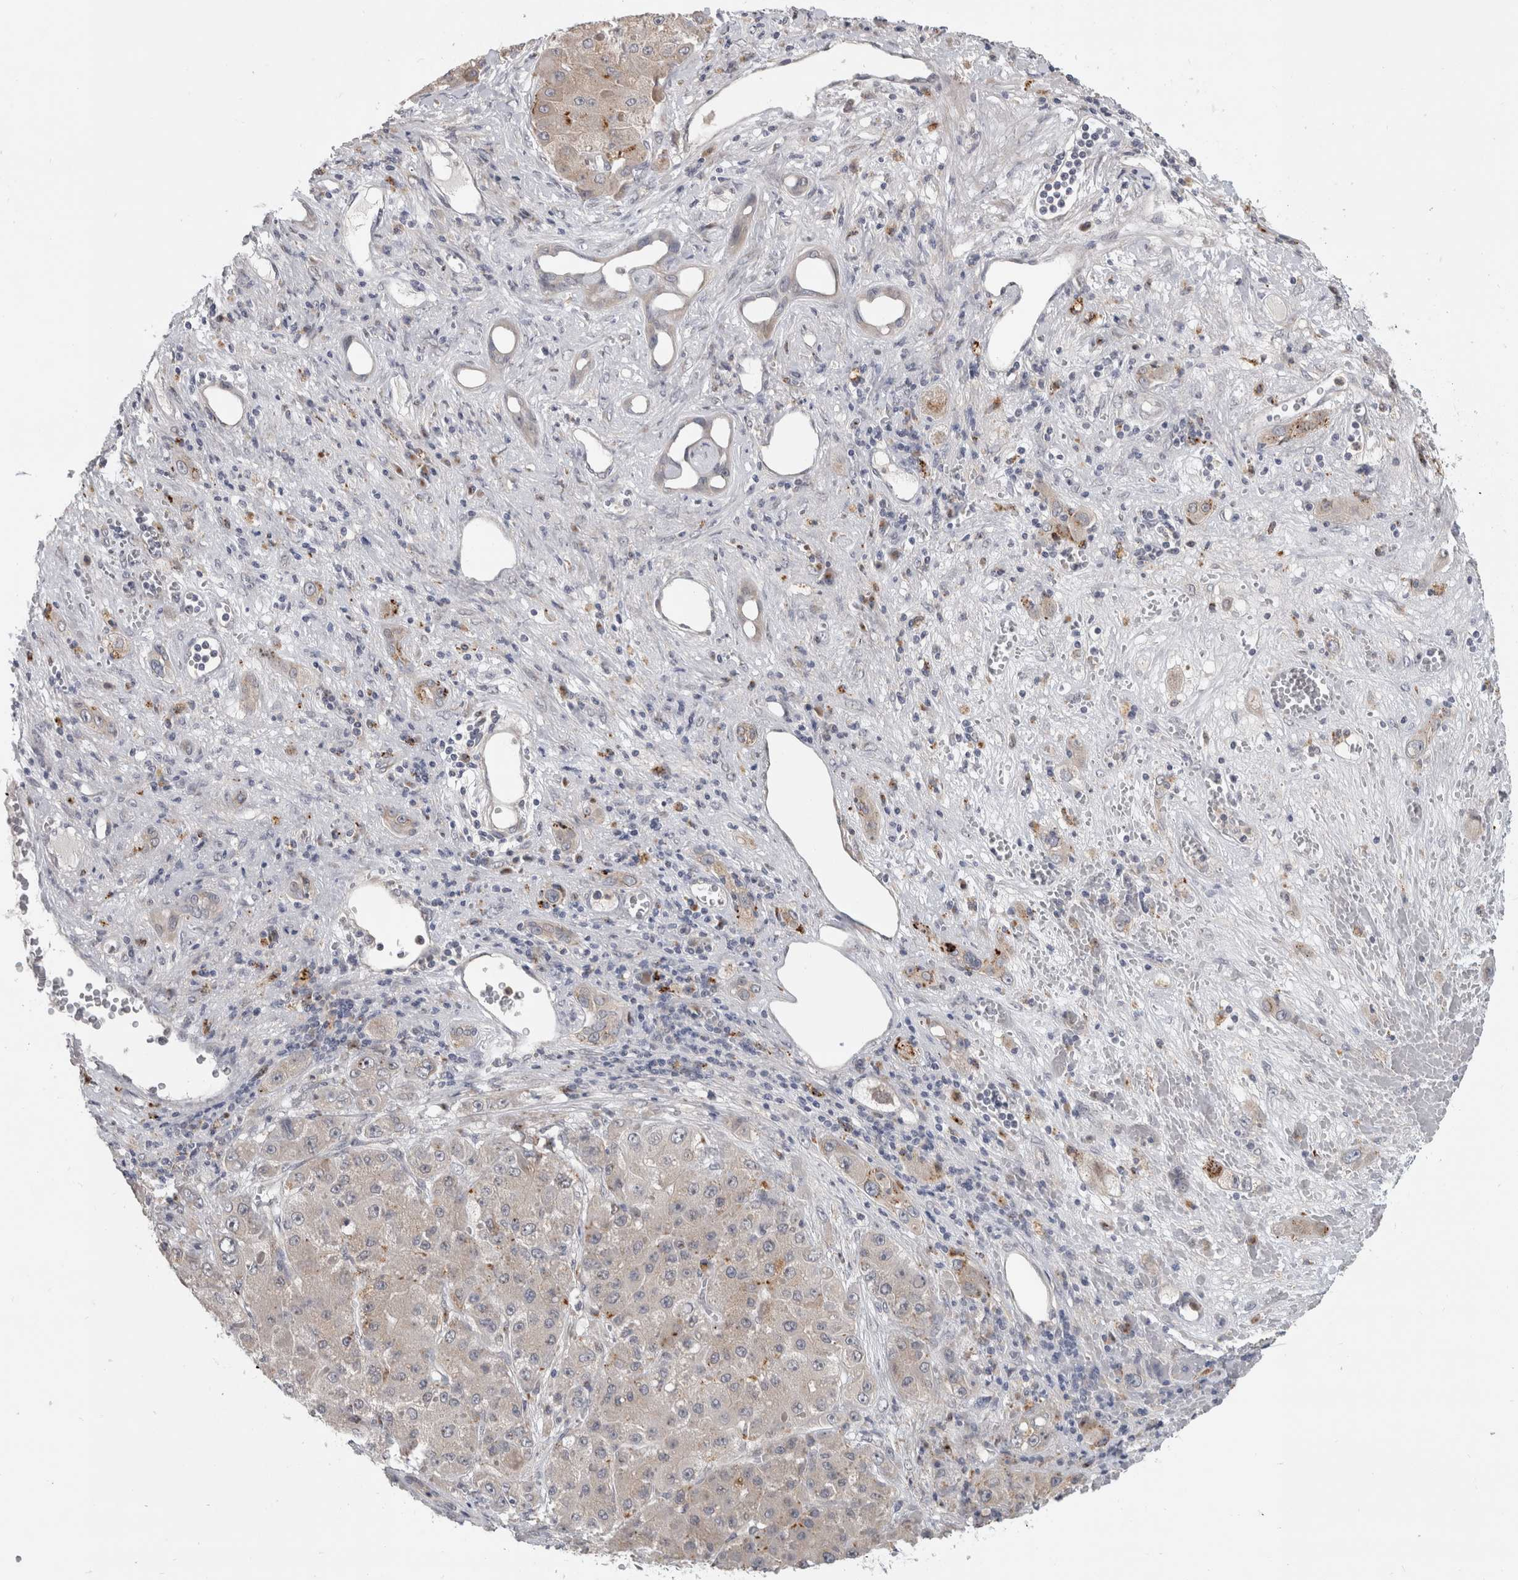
{"staining": {"intensity": "weak", "quantity": "25%-75%", "location": "cytoplasmic/membranous"}, "tissue": "liver cancer", "cell_type": "Tumor cells", "image_type": "cancer", "snomed": [{"axis": "morphology", "description": "Carcinoma, Hepatocellular, NOS"}, {"axis": "topography", "description": "Liver"}], "caption": "Brown immunohistochemical staining in hepatocellular carcinoma (liver) reveals weak cytoplasmic/membranous positivity in about 25%-75% of tumor cells. (Brightfield microscopy of DAB IHC at high magnification).", "gene": "MGAT1", "patient": {"sex": "female", "age": 73}}